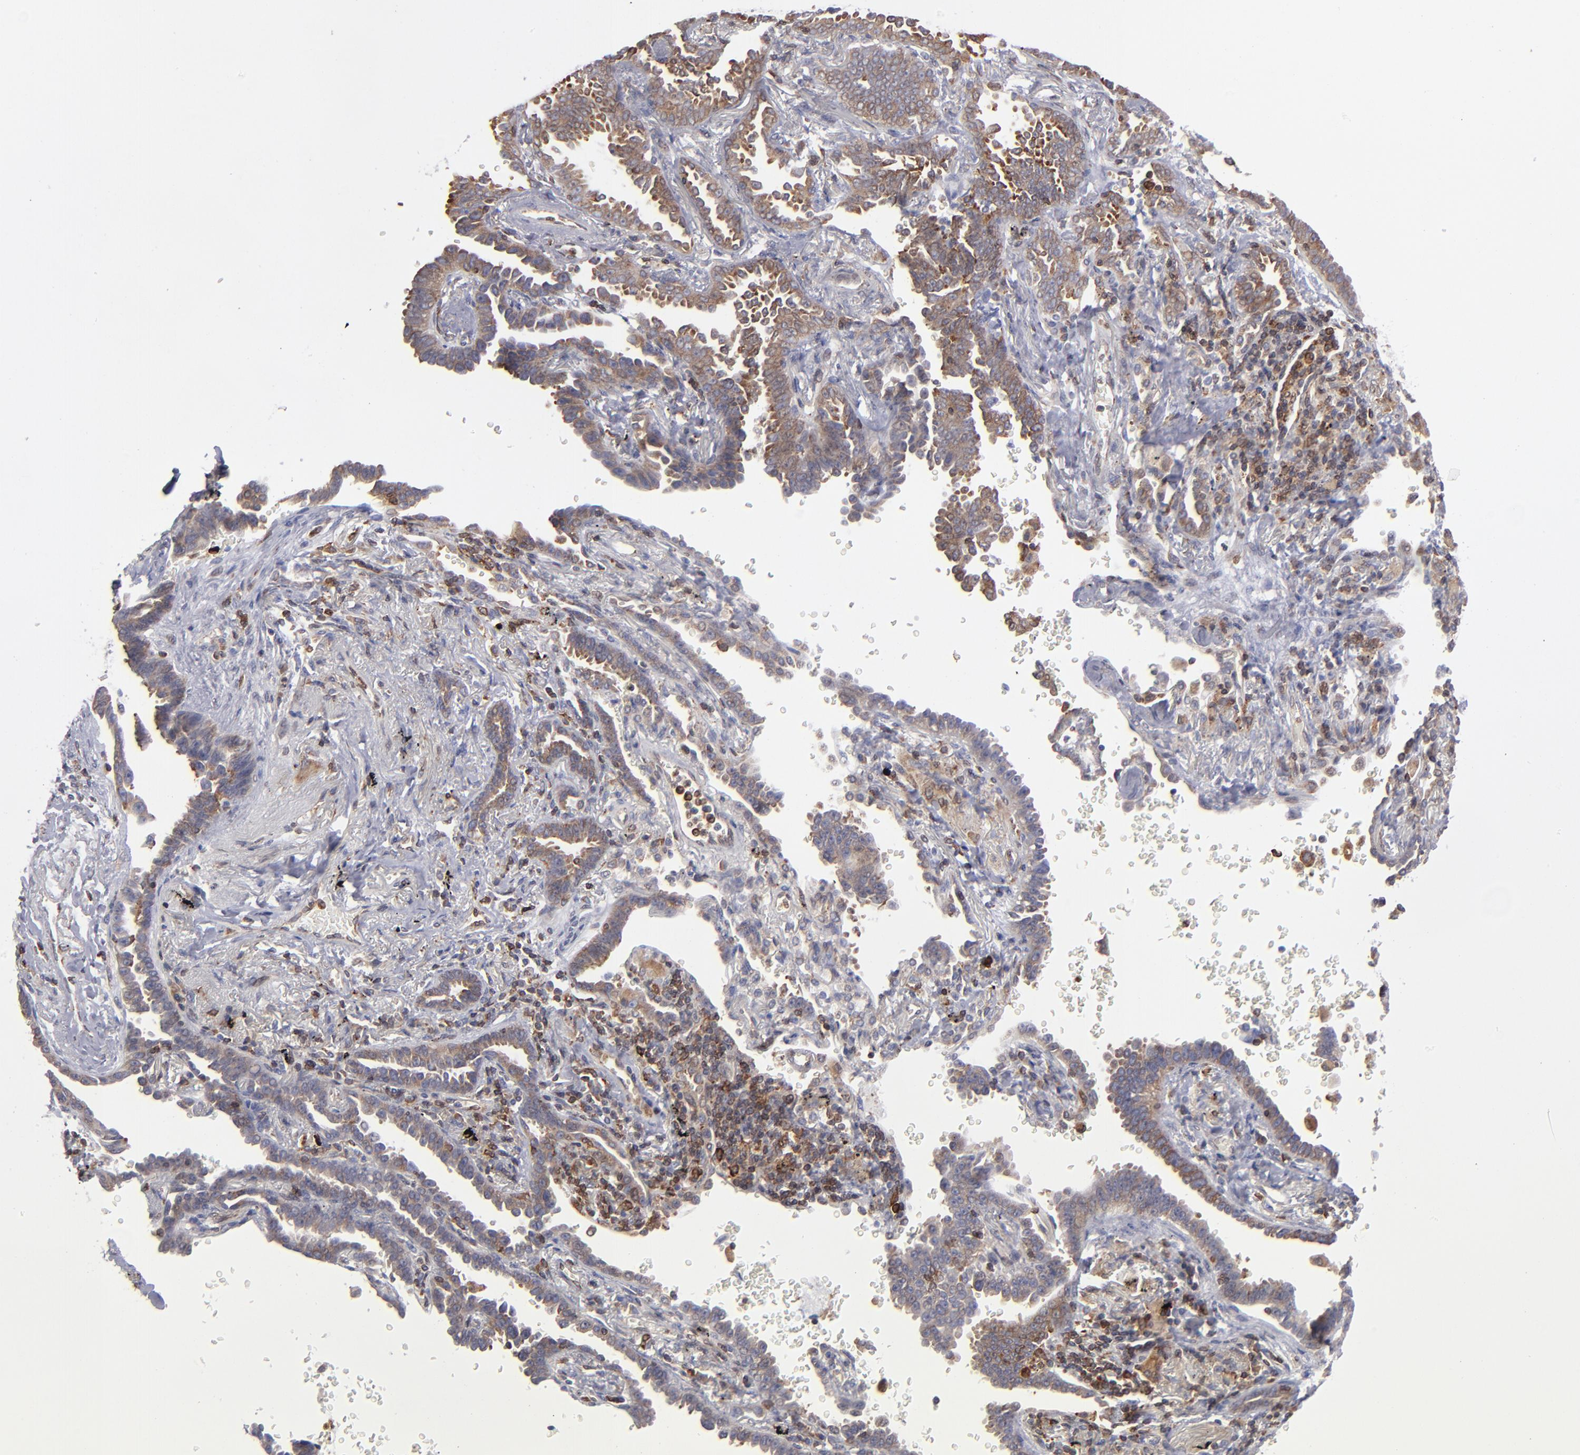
{"staining": {"intensity": "moderate", "quantity": ">75%", "location": "cytoplasmic/membranous"}, "tissue": "lung cancer", "cell_type": "Tumor cells", "image_type": "cancer", "snomed": [{"axis": "morphology", "description": "Adenocarcinoma, NOS"}, {"axis": "topography", "description": "Lung"}], "caption": "This is an image of IHC staining of adenocarcinoma (lung), which shows moderate staining in the cytoplasmic/membranous of tumor cells.", "gene": "TMX1", "patient": {"sex": "female", "age": 64}}